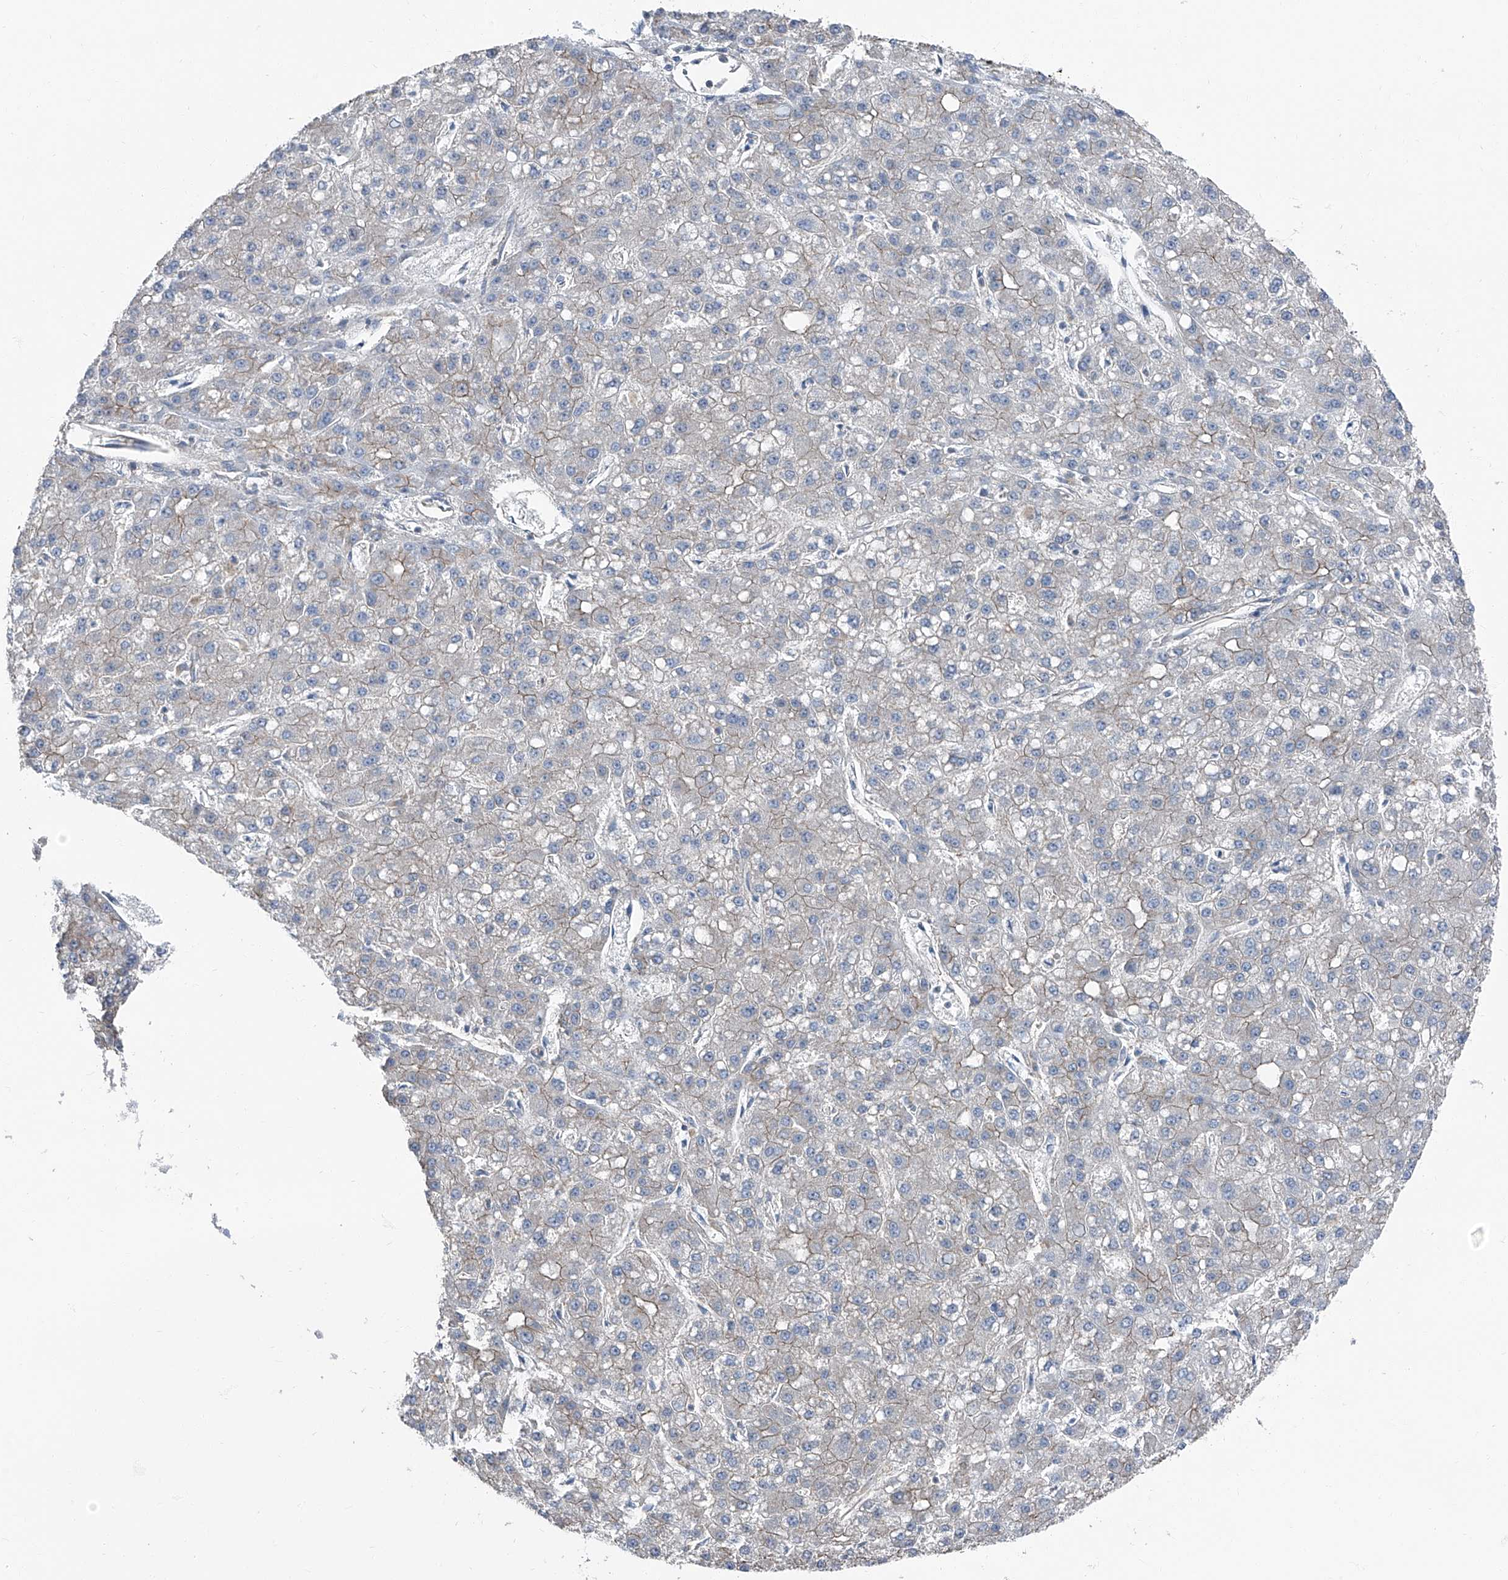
{"staining": {"intensity": "negative", "quantity": "none", "location": "none"}, "tissue": "liver cancer", "cell_type": "Tumor cells", "image_type": "cancer", "snomed": [{"axis": "morphology", "description": "Carcinoma, Hepatocellular, NOS"}, {"axis": "topography", "description": "Liver"}], "caption": "A photomicrograph of human hepatocellular carcinoma (liver) is negative for staining in tumor cells.", "gene": "GPR142", "patient": {"sex": "male", "age": 67}}